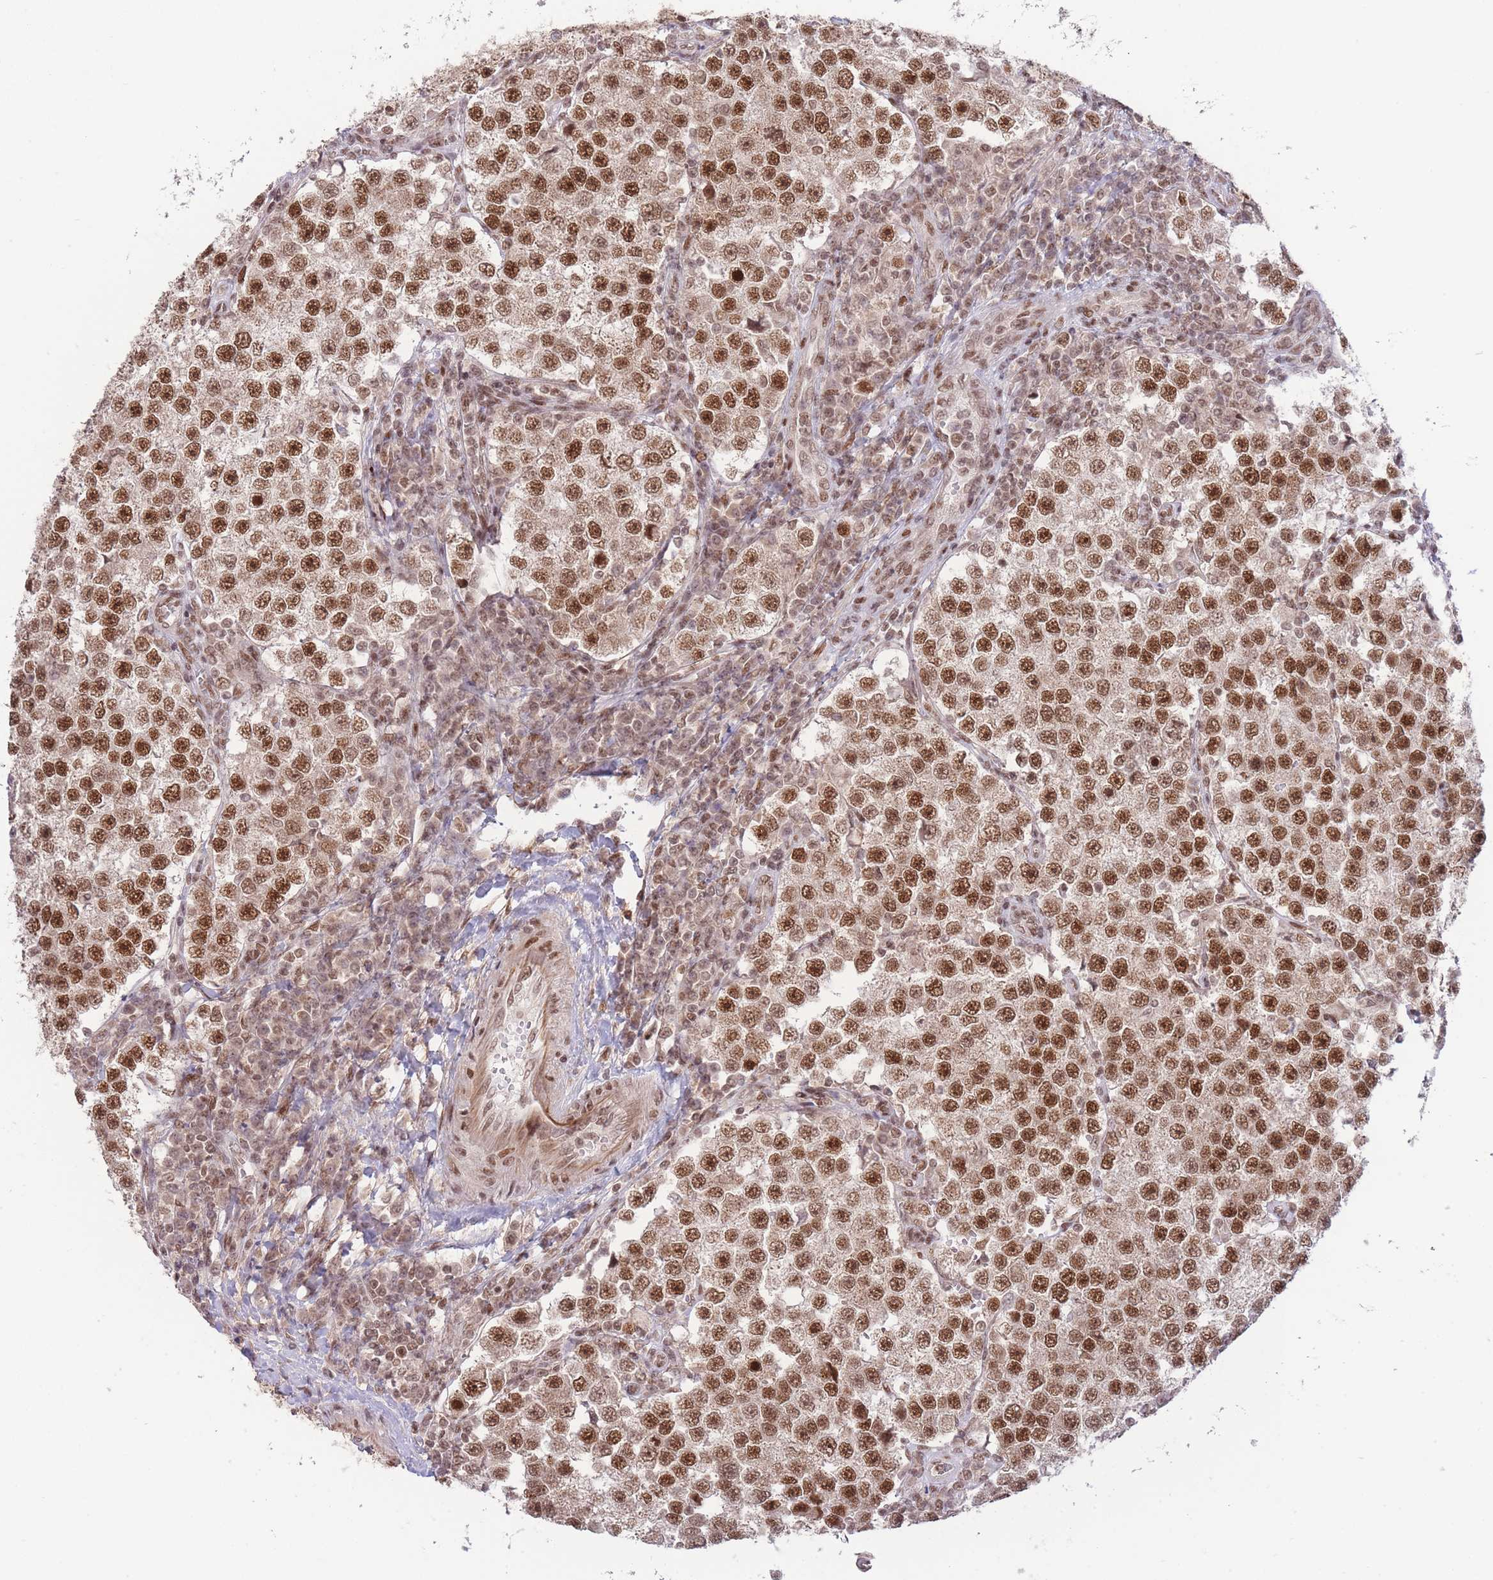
{"staining": {"intensity": "strong", "quantity": ">75%", "location": "nuclear"}, "tissue": "testis cancer", "cell_type": "Tumor cells", "image_type": "cancer", "snomed": [{"axis": "morphology", "description": "Seminoma, NOS"}, {"axis": "topography", "description": "Testis"}], "caption": "Immunohistochemistry of testis cancer shows high levels of strong nuclear positivity in about >75% of tumor cells. (Brightfield microscopy of DAB IHC at high magnification).", "gene": "CARD8", "patient": {"sex": "male", "age": 37}}